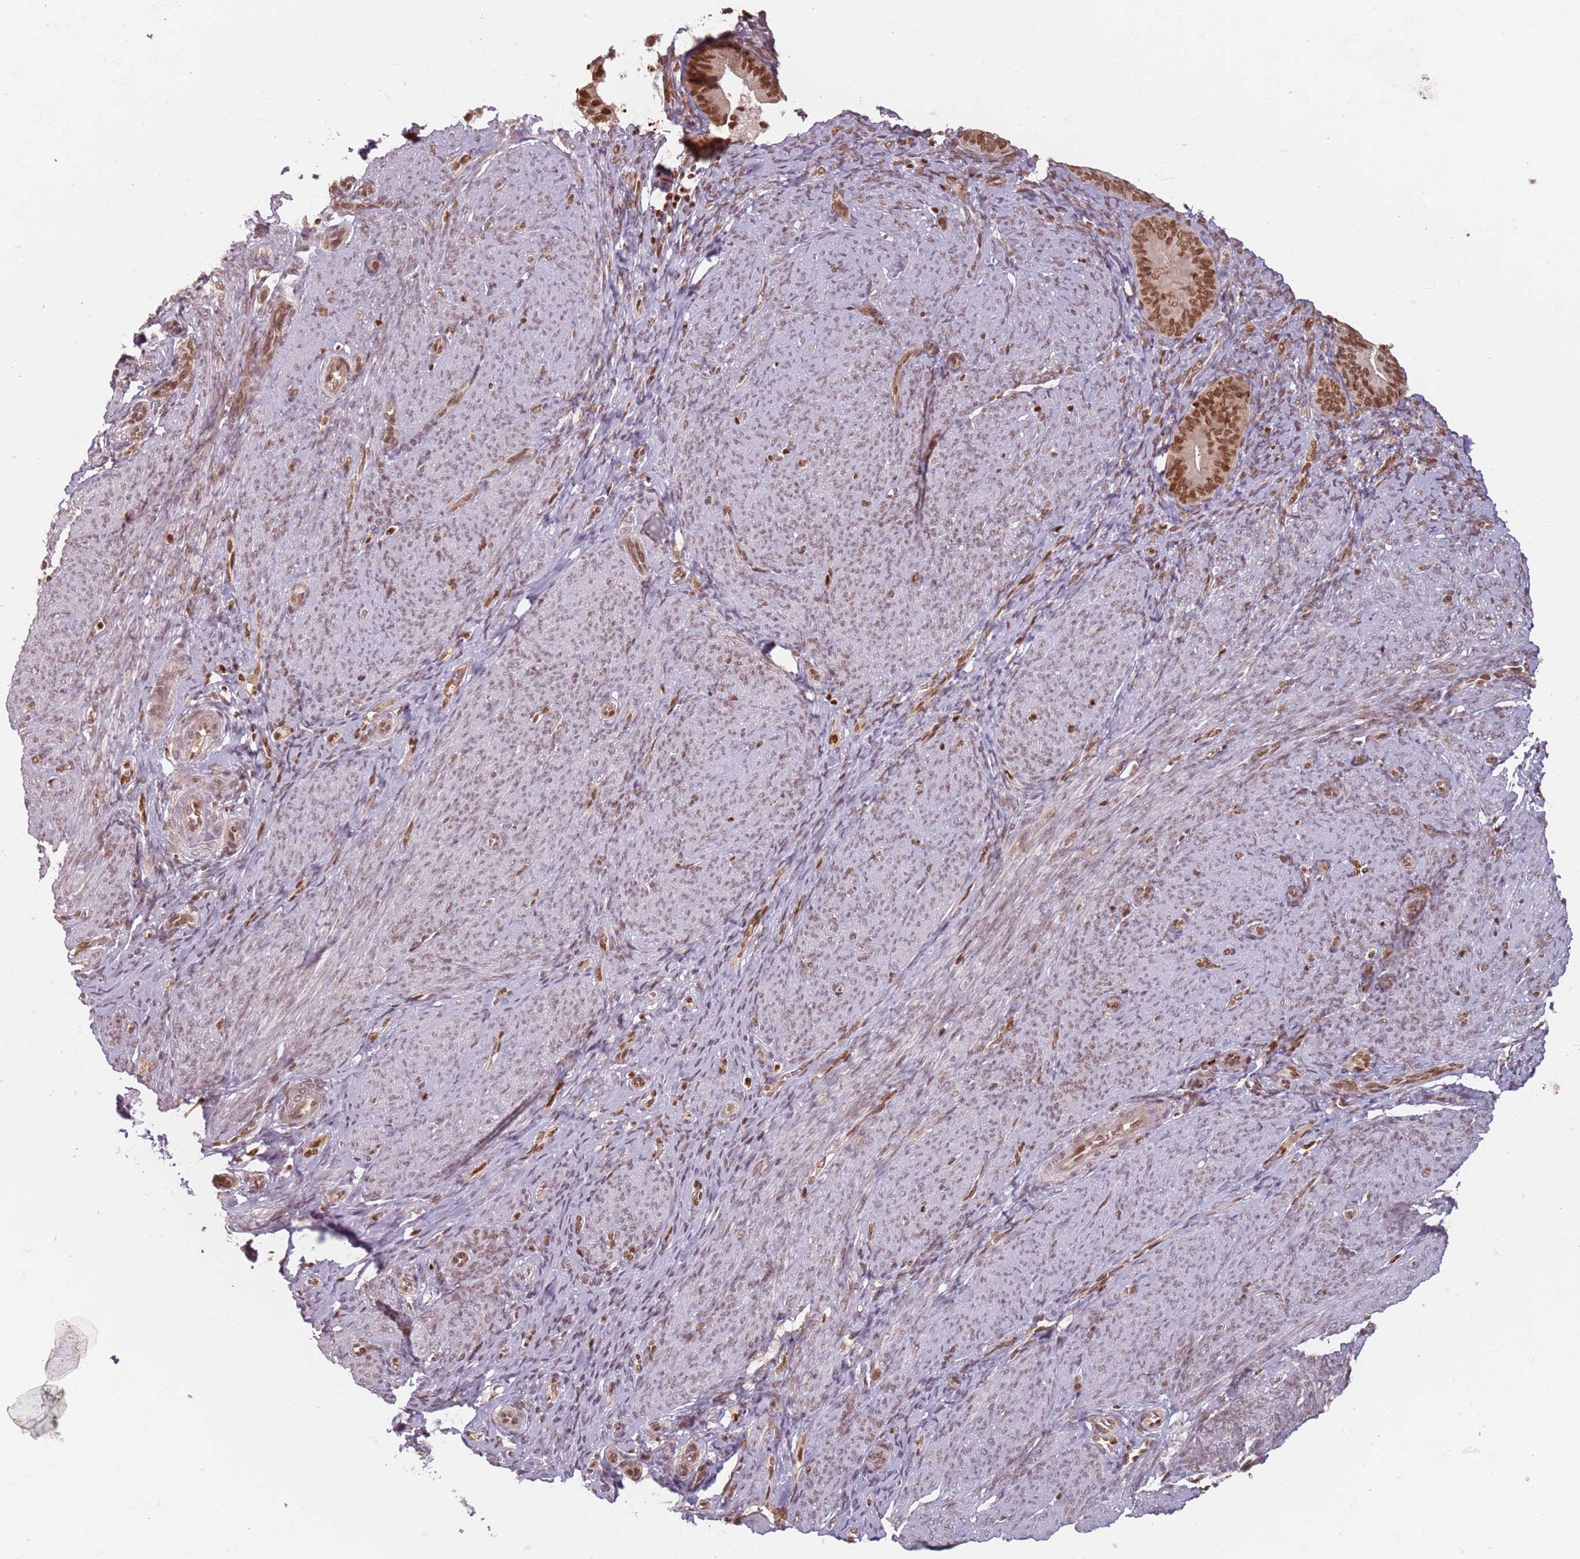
{"staining": {"intensity": "moderate", "quantity": ">75%", "location": "nuclear"}, "tissue": "endometrium", "cell_type": "Cells in endometrial stroma", "image_type": "normal", "snomed": [{"axis": "morphology", "description": "Normal tissue, NOS"}, {"axis": "topography", "description": "Endometrium"}], "caption": "Cells in endometrial stroma display medium levels of moderate nuclear expression in about >75% of cells in benign human endometrium. (brown staining indicates protein expression, while blue staining denotes nuclei).", "gene": "NUP50", "patient": {"sex": "female", "age": 65}}